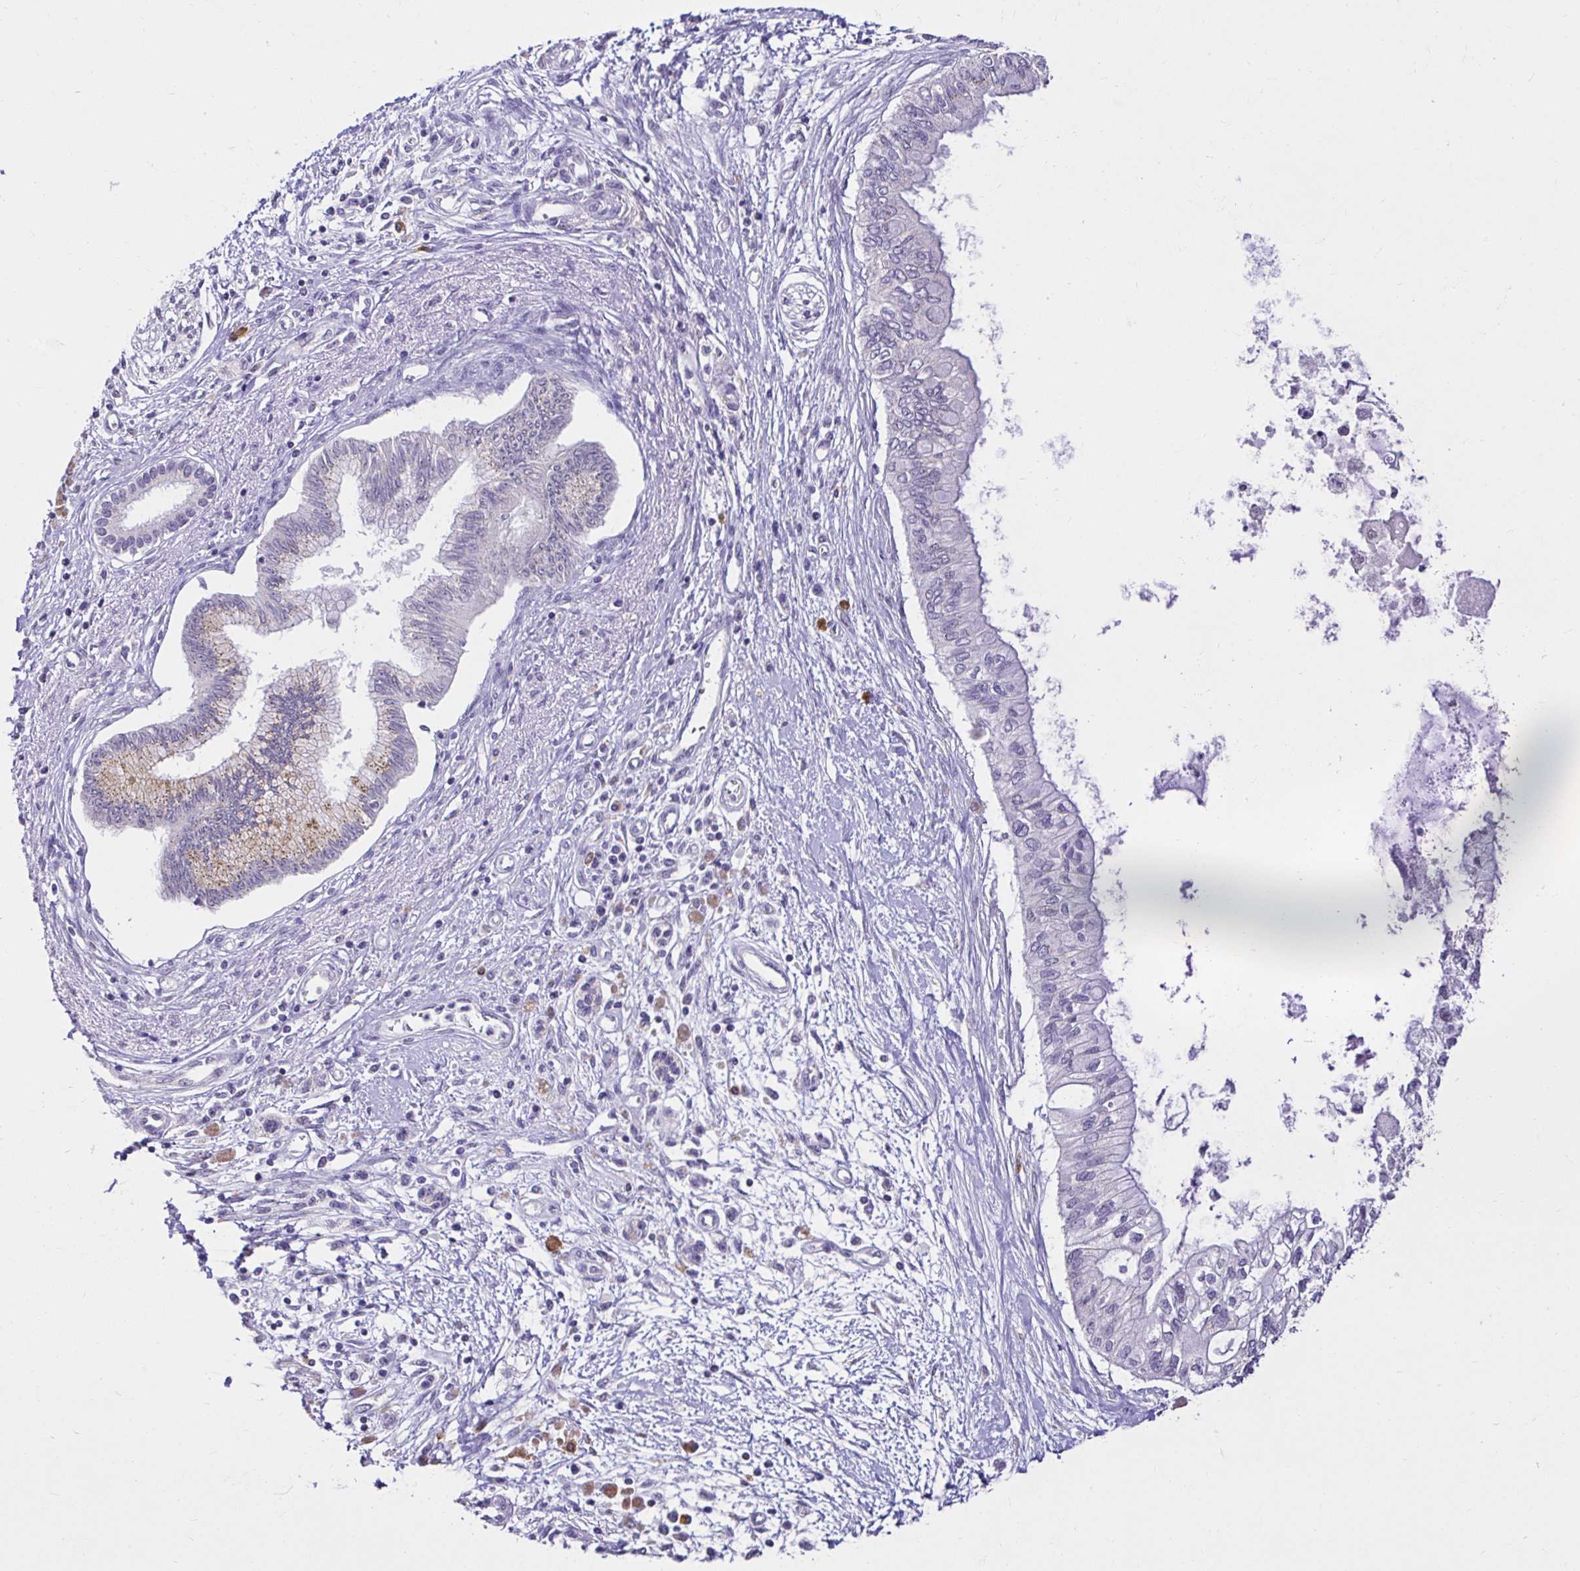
{"staining": {"intensity": "moderate", "quantity": "<25%", "location": "cytoplasmic/membranous"}, "tissue": "pancreatic cancer", "cell_type": "Tumor cells", "image_type": "cancer", "snomed": [{"axis": "morphology", "description": "Adenocarcinoma, NOS"}, {"axis": "topography", "description": "Pancreas"}], "caption": "Pancreatic cancer (adenocarcinoma) tissue shows moderate cytoplasmic/membranous staining in approximately <25% of tumor cells, visualized by immunohistochemistry. (DAB (3,3'-diaminobenzidine) IHC, brown staining for protein, blue staining for nuclei).", "gene": "KIAA1210", "patient": {"sex": "female", "age": 77}}